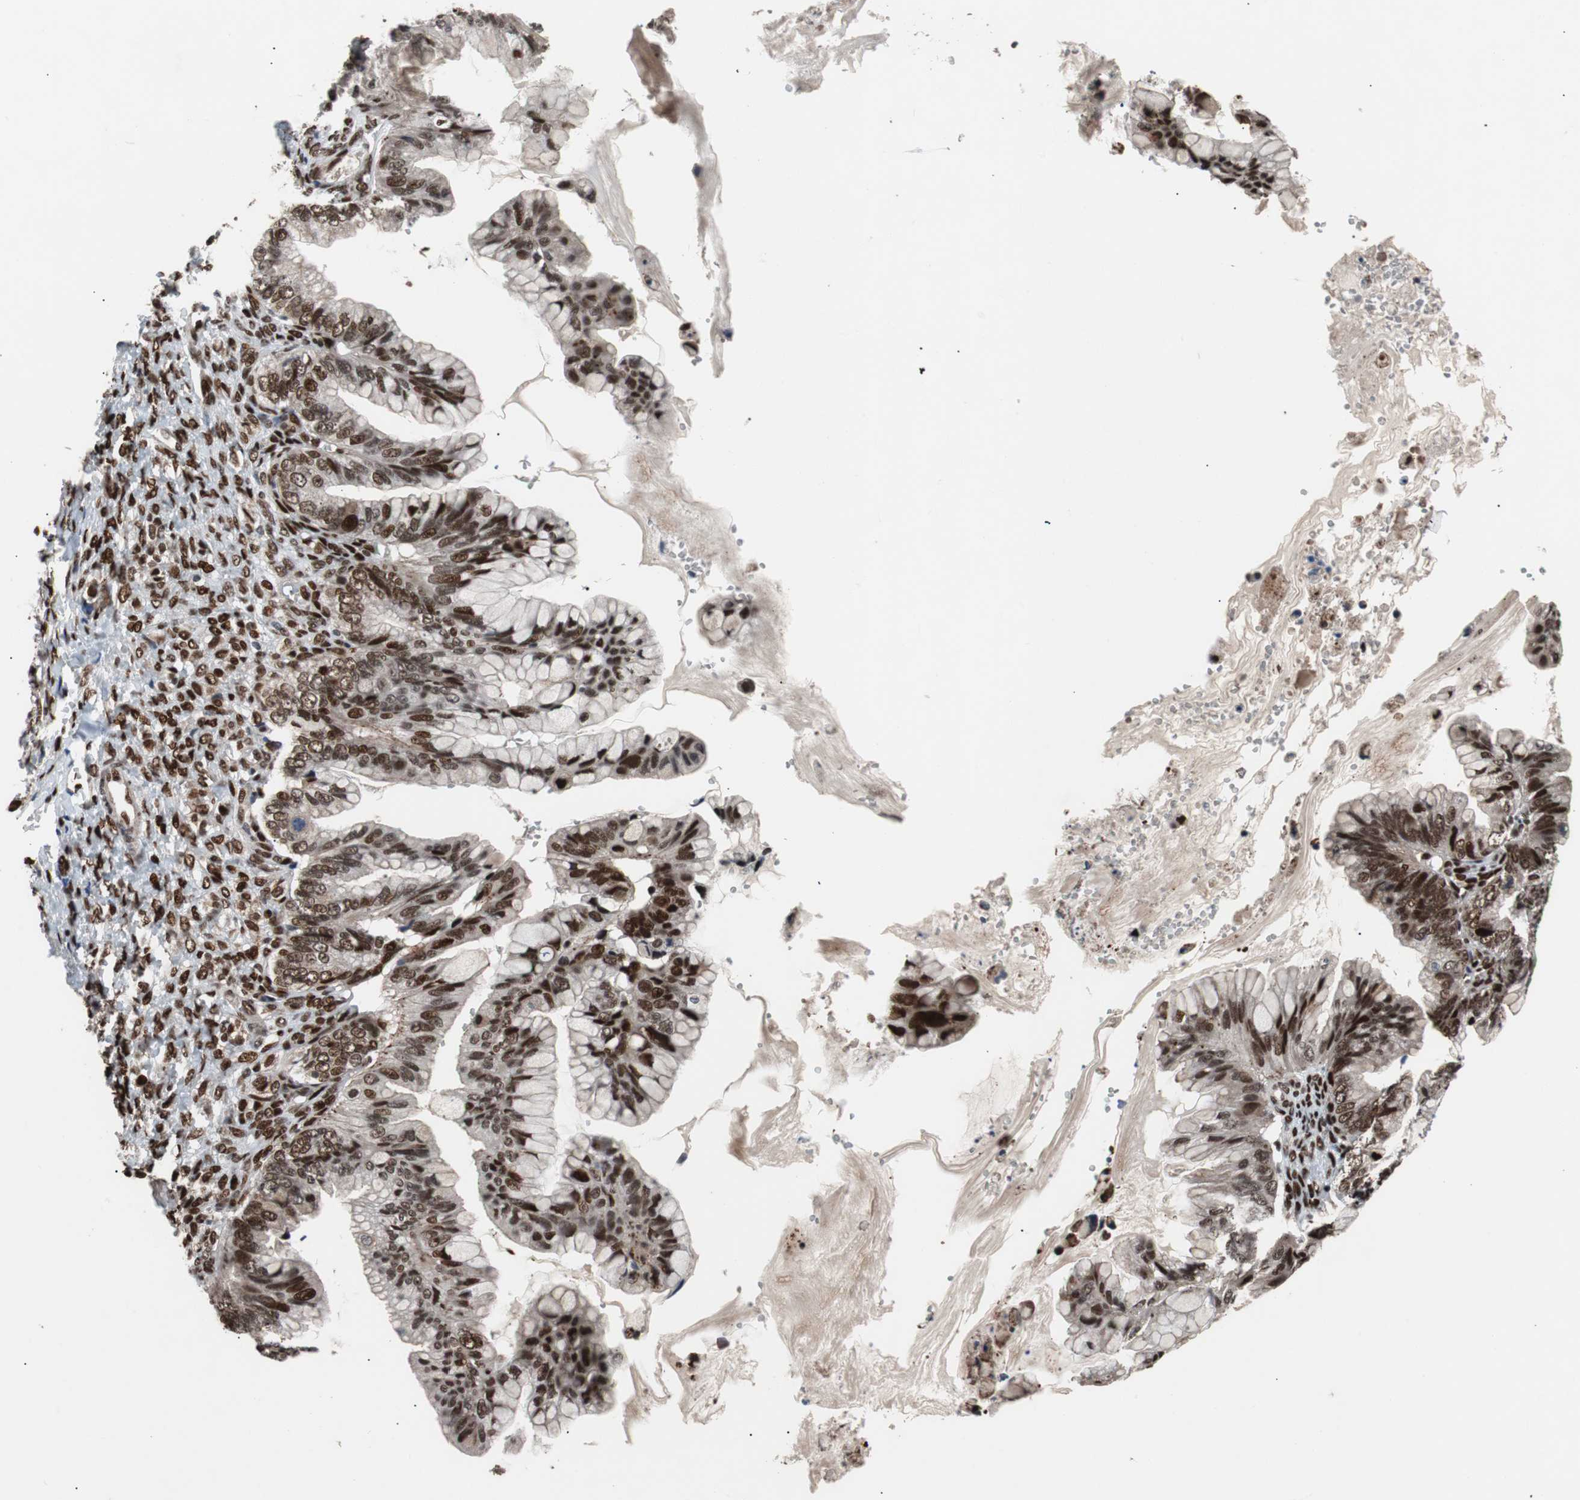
{"staining": {"intensity": "strong", "quantity": ">75%", "location": "nuclear"}, "tissue": "ovarian cancer", "cell_type": "Tumor cells", "image_type": "cancer", "snomed": [{"axis": "morphology", "description": "Cystadenocarcinoma, mucinous, NOS"}, {"axis": "topography", "description": "Ovary"}], "caption": "Brown immunohistochemical staining in ovarian mucinous cystadenocarcinoma displays strong nuclear staining in about >75% of tumor cells.", "gene": "NBL1", "patient": {"sex": "female", "age": 36}}